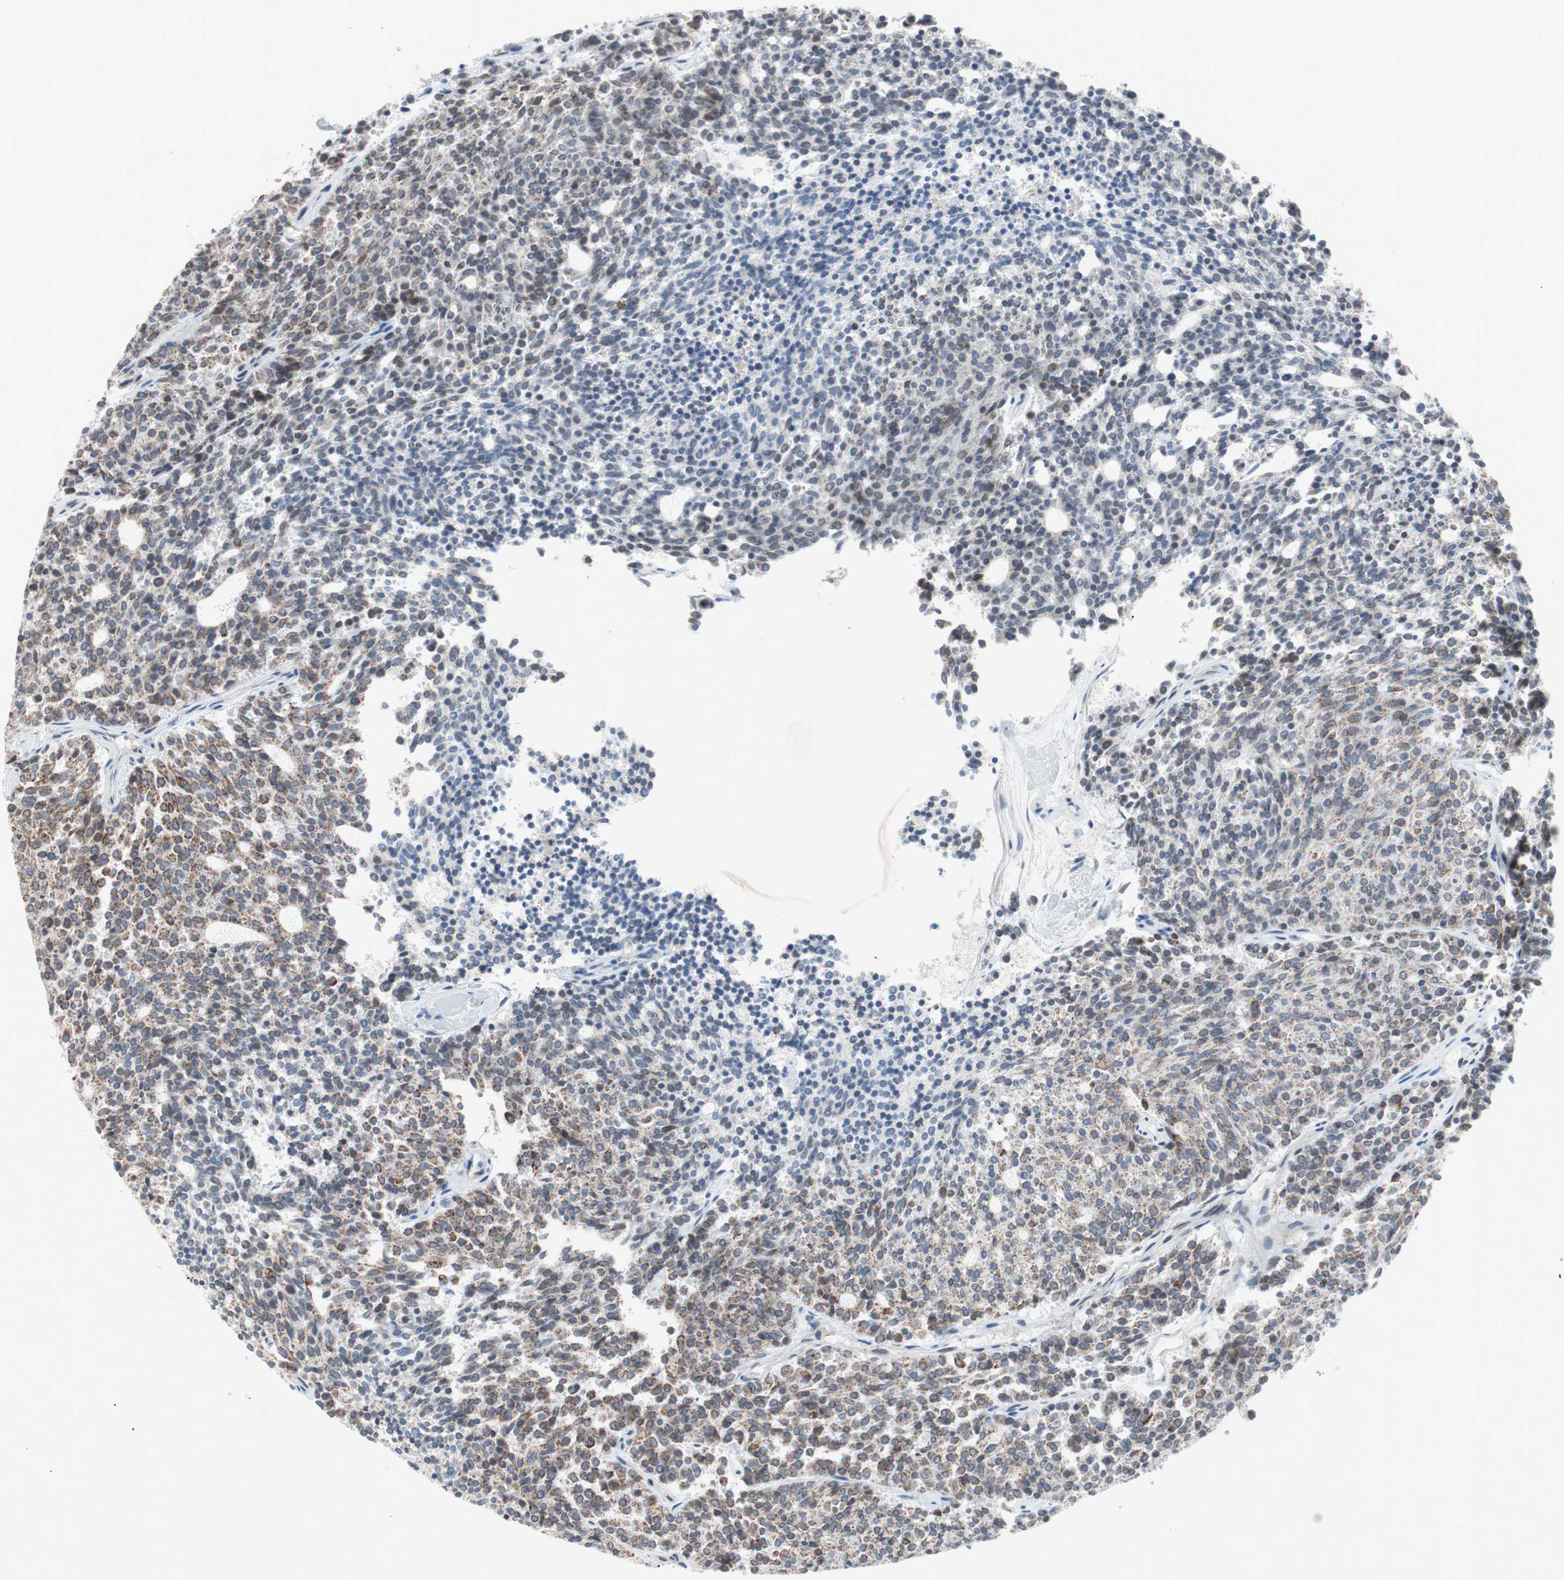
{"staining": {"intensity": "weak", "quantity": "25%-75%", "location": "cytoplasmic/membranous"}, "tissue": "carcinoid", "cell_type": "Tumor cells", "image_type": "cancer", "snomed": [{"axis": "morphology", "description": "Carcinoid, malignant, NOS"}, {"axis": "topography", "description": "Pancreas"}], "caption": "High-magnification brightfield microscopy of carcinoid stained with DAB (3,3'-diaminobenzidine) (brown) and counterstained with hematoxylin (blue). tumor cells exhibit weak cytoplasmic/membranous expression is identified in approximately25%-75% of cells.", "gene": "ARNT2", "patient": {"sex": "female", "age": 54}}